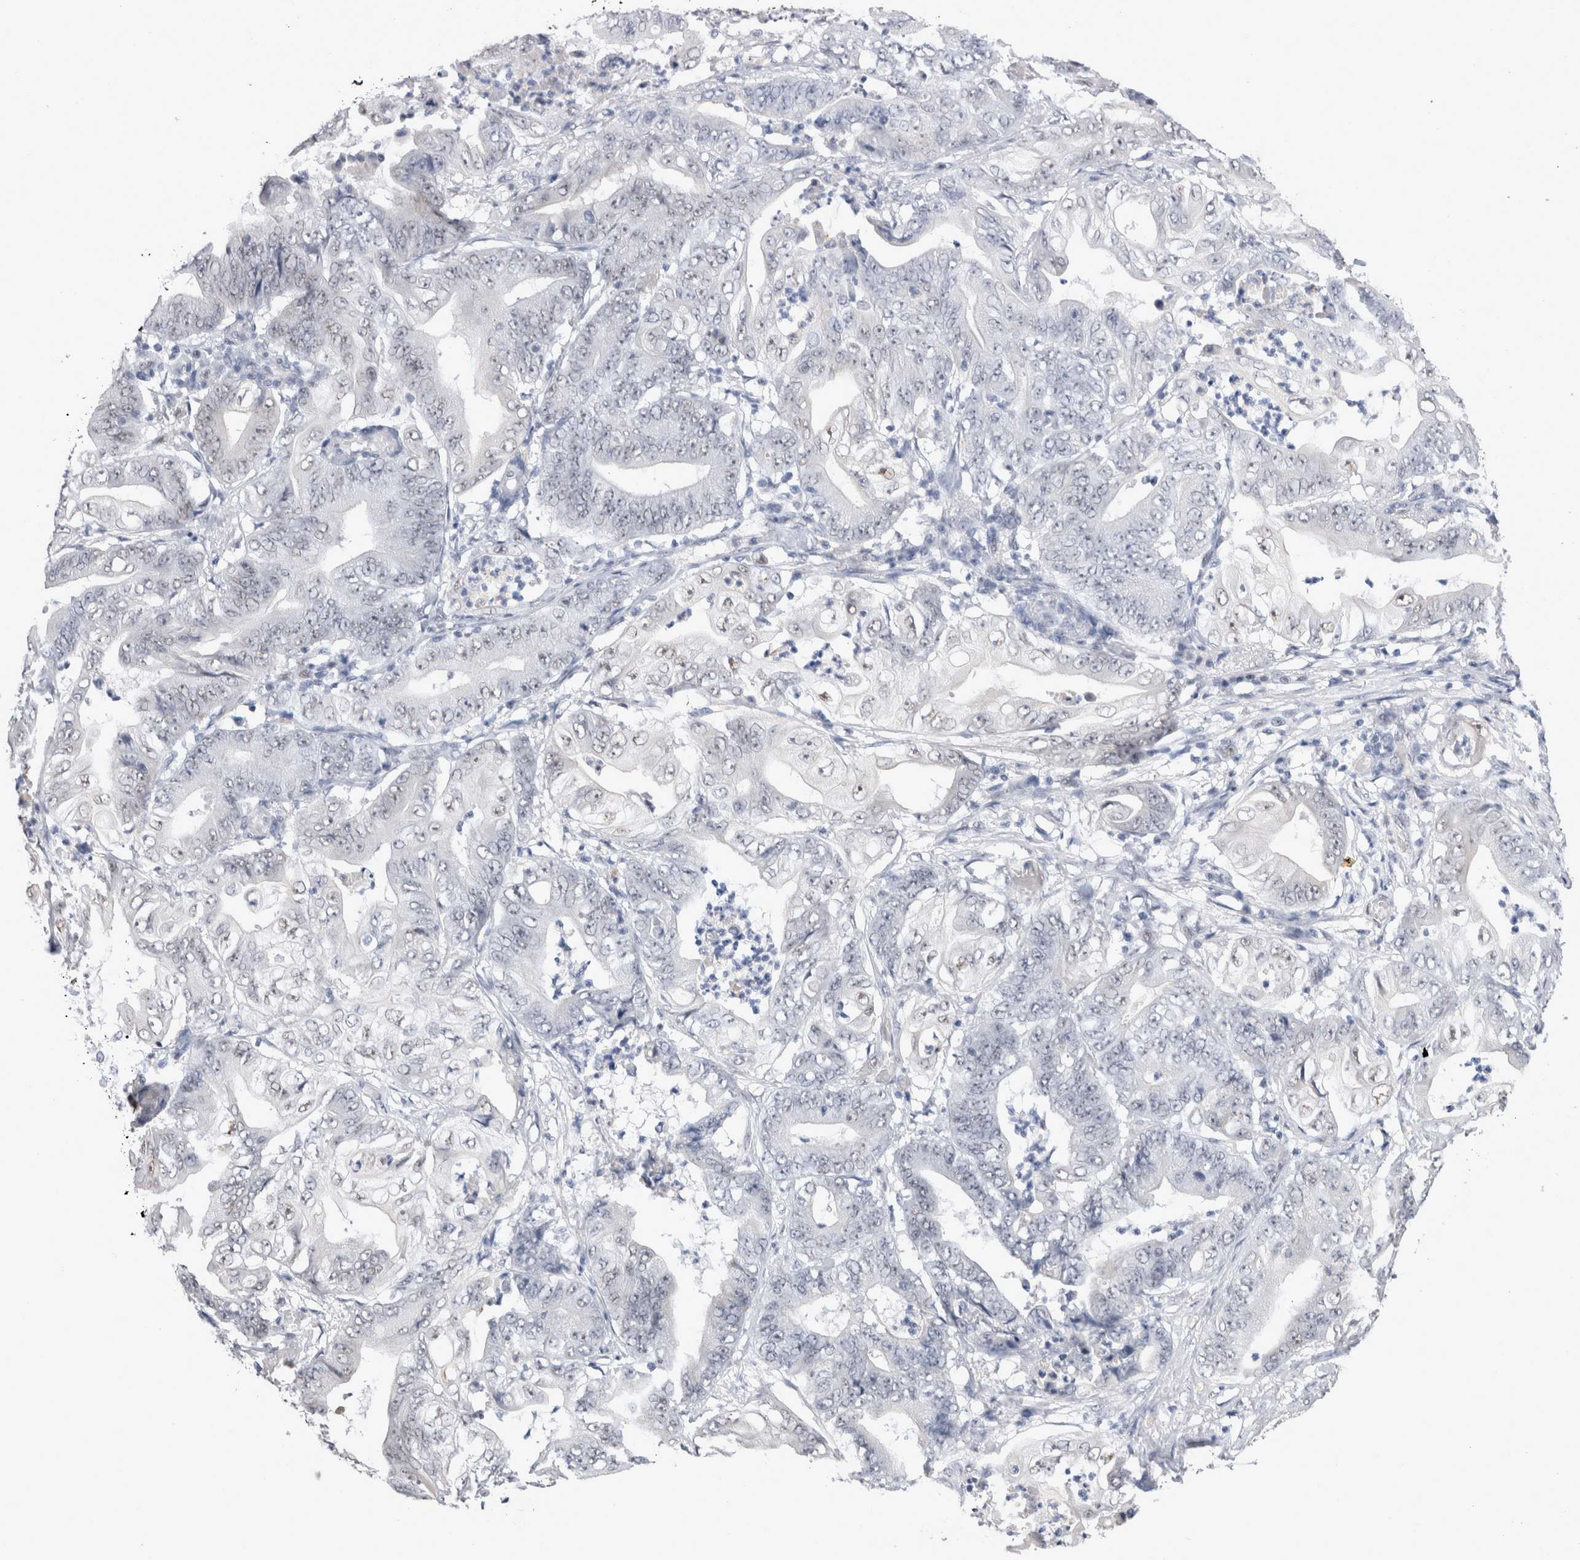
{"staining": {"intensity": "weak", "quantity": "25%-75%", "location": "nuclear"}, "tissue": "stomach cancer", "cell_type": "Tumor cells", "image_type": "cancer", "snomed": [{"axis": "morphology", "description": "Adenocarcinoma, NOS"}, {"axis": "topography", "description": "Stomach"}], "caption": "Protein positivity by IHC demonstrates weak nuclear staining in approximately 25%-75% of tumor cells in stomach cancer. (DAB IHC with brightfield microscopy, high magnification).", "gene": "RBM6", "patient": {"sex": "female", "age": 73}}